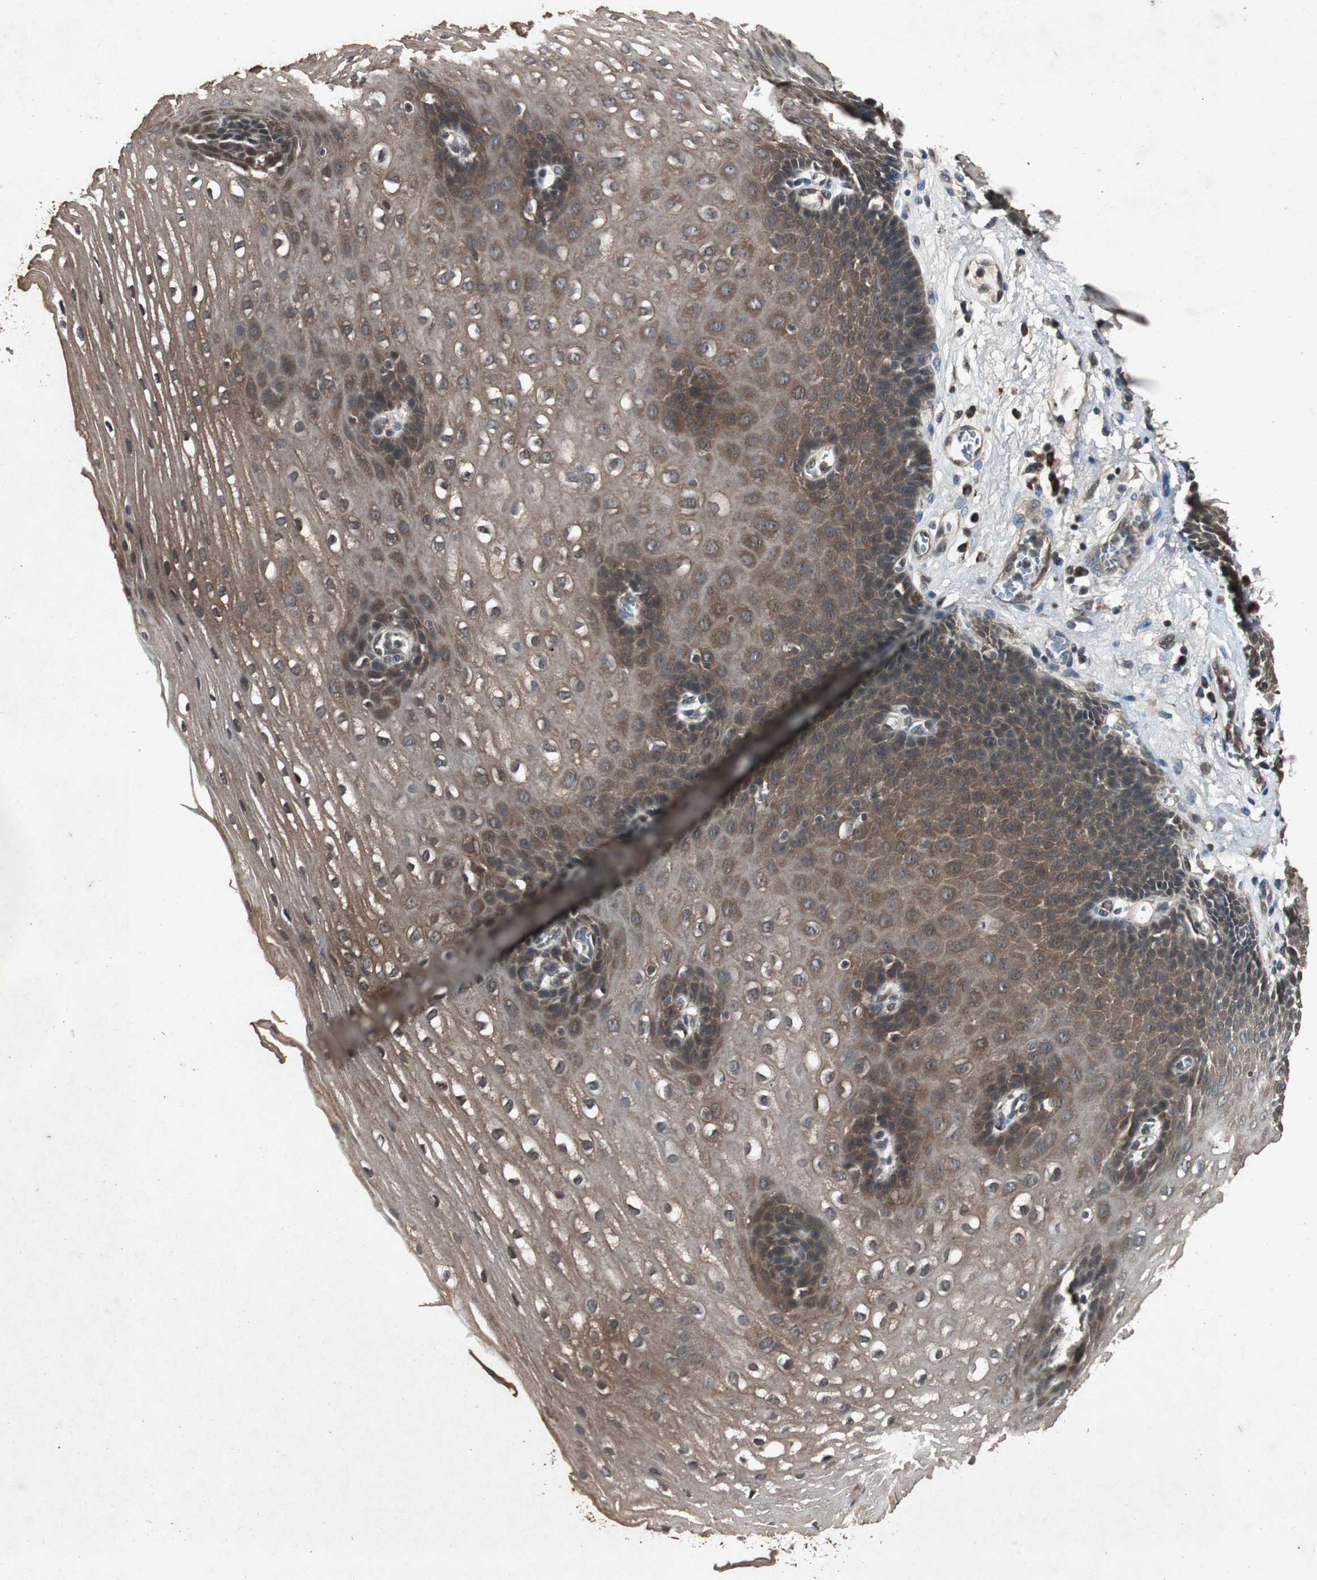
{"staining": {"intensity": "moderate", "quantity": ">75%", "location": "cytoplasmic/membranous"}, "tissue": "esophagus", "cell_type": "Squamous epithelial cells", "image_type": "normal", "snomed": [{"axis": "morphology", "description": "Normal tissue, NOS"}, {"axis": "topography", "description": "Esophagus"}], "caption": "The photomicrograph shows a brown stain indicating the presence of a protein in the cytoplasmic/membranous of squamous epithelial cells in esophagus. The staining was performed using DAB to visualize the protein expression in brown, while the nuclei were stained in blue with hematoxylin (Magnification: 20x).", "gene": "SLIT2", "patient": {"sex": "male", "age": 48}}